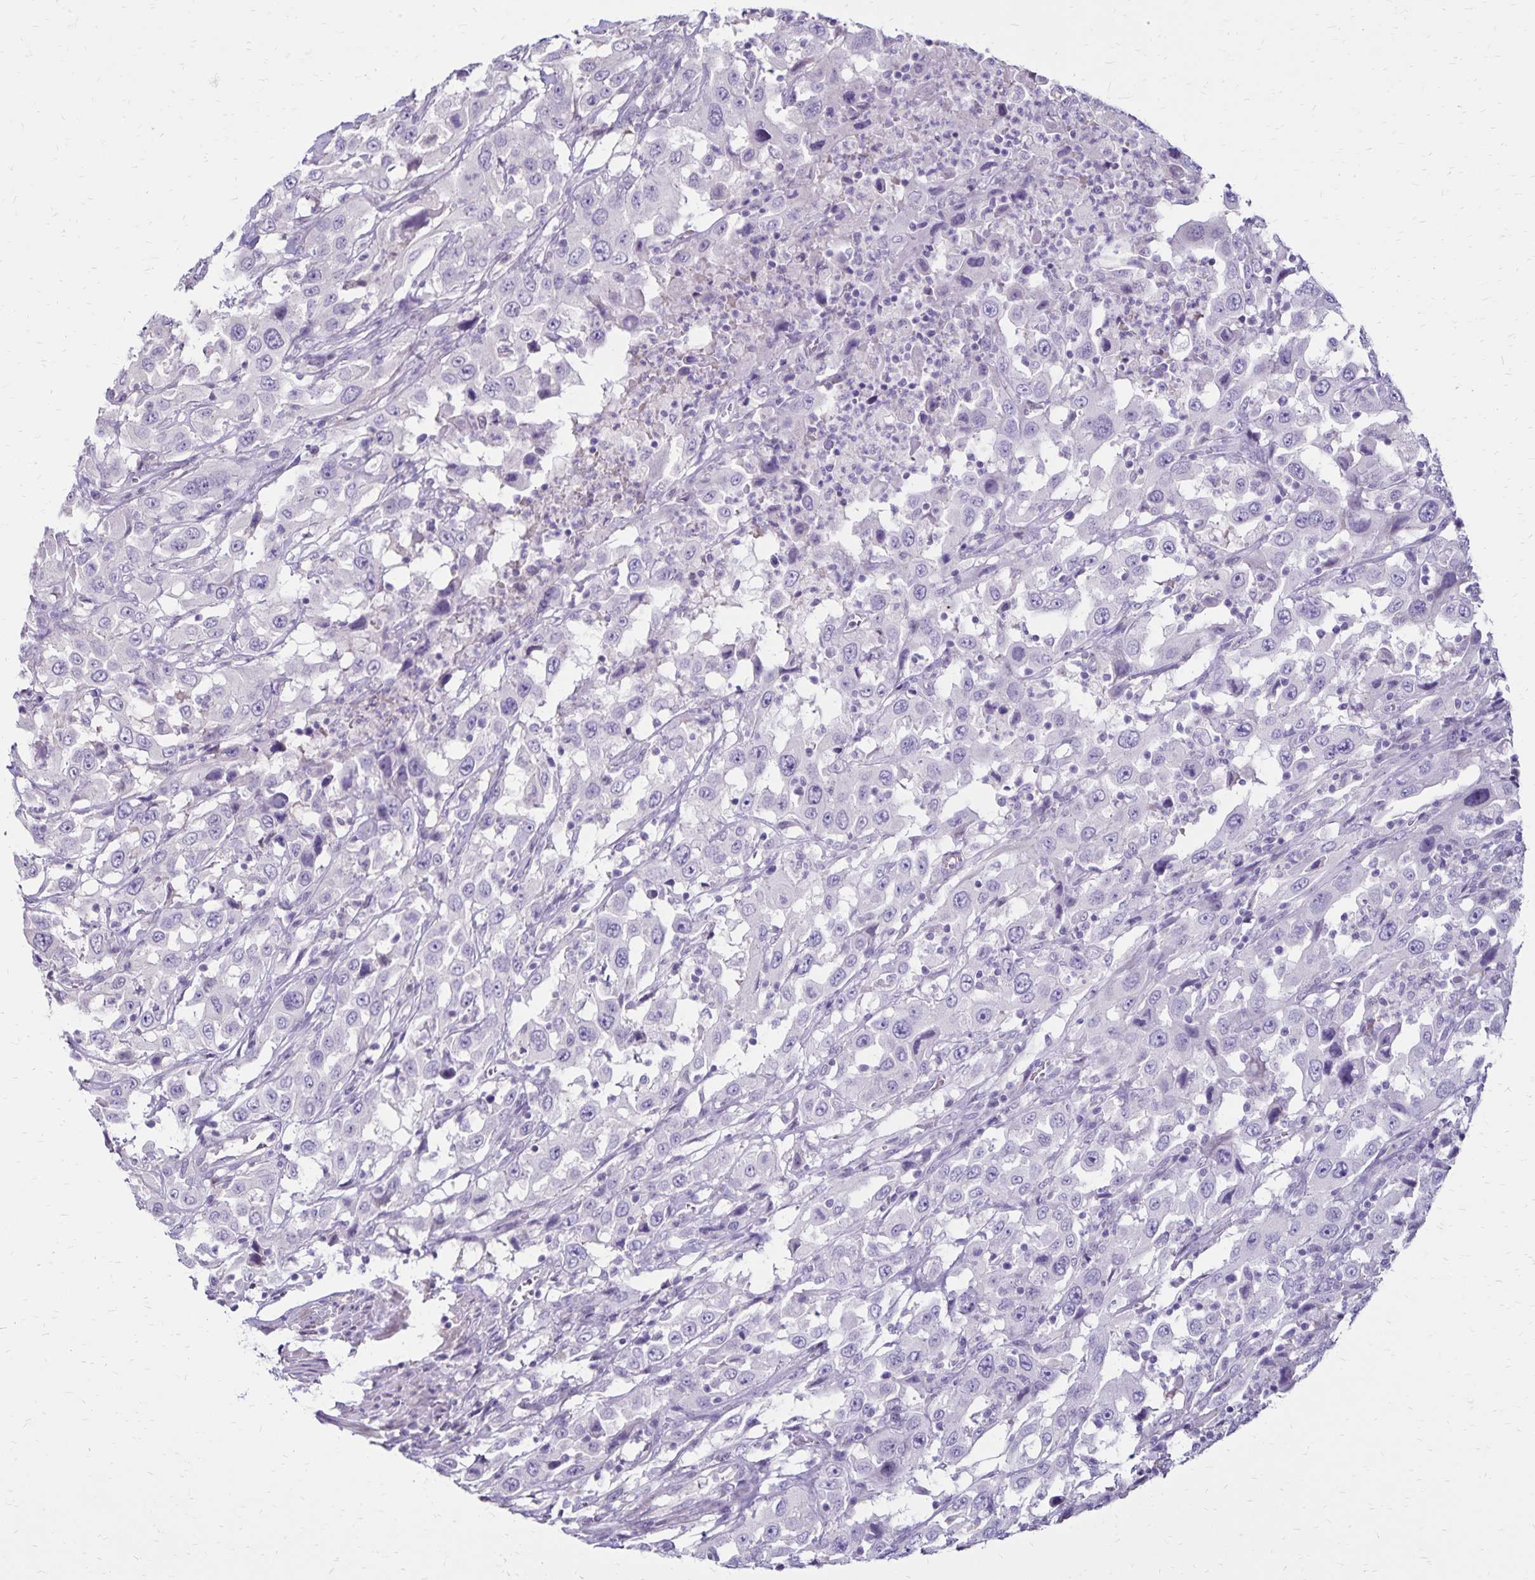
{"staining": {"intensity": "negative", "quantity": "none", "location": "none"}, "tissue": "urothelial cancer", "cell_type": "Tumor cells", "image_type": "cancer", "snomed": [{"axis": "morphology", "description": "Urothelial carcinoma, High grade"}, {"axis": "topography", "description": "Urinary bladder"}], "caption": "DAB (3,3'-diaminobenzidine) immunohistochemical staining of human urothelial carcinoma (high-grade) displays no significant staining in tumor cells.", "gene": "SH3GL3", "patient": {"sex": "male", "age": 61}}